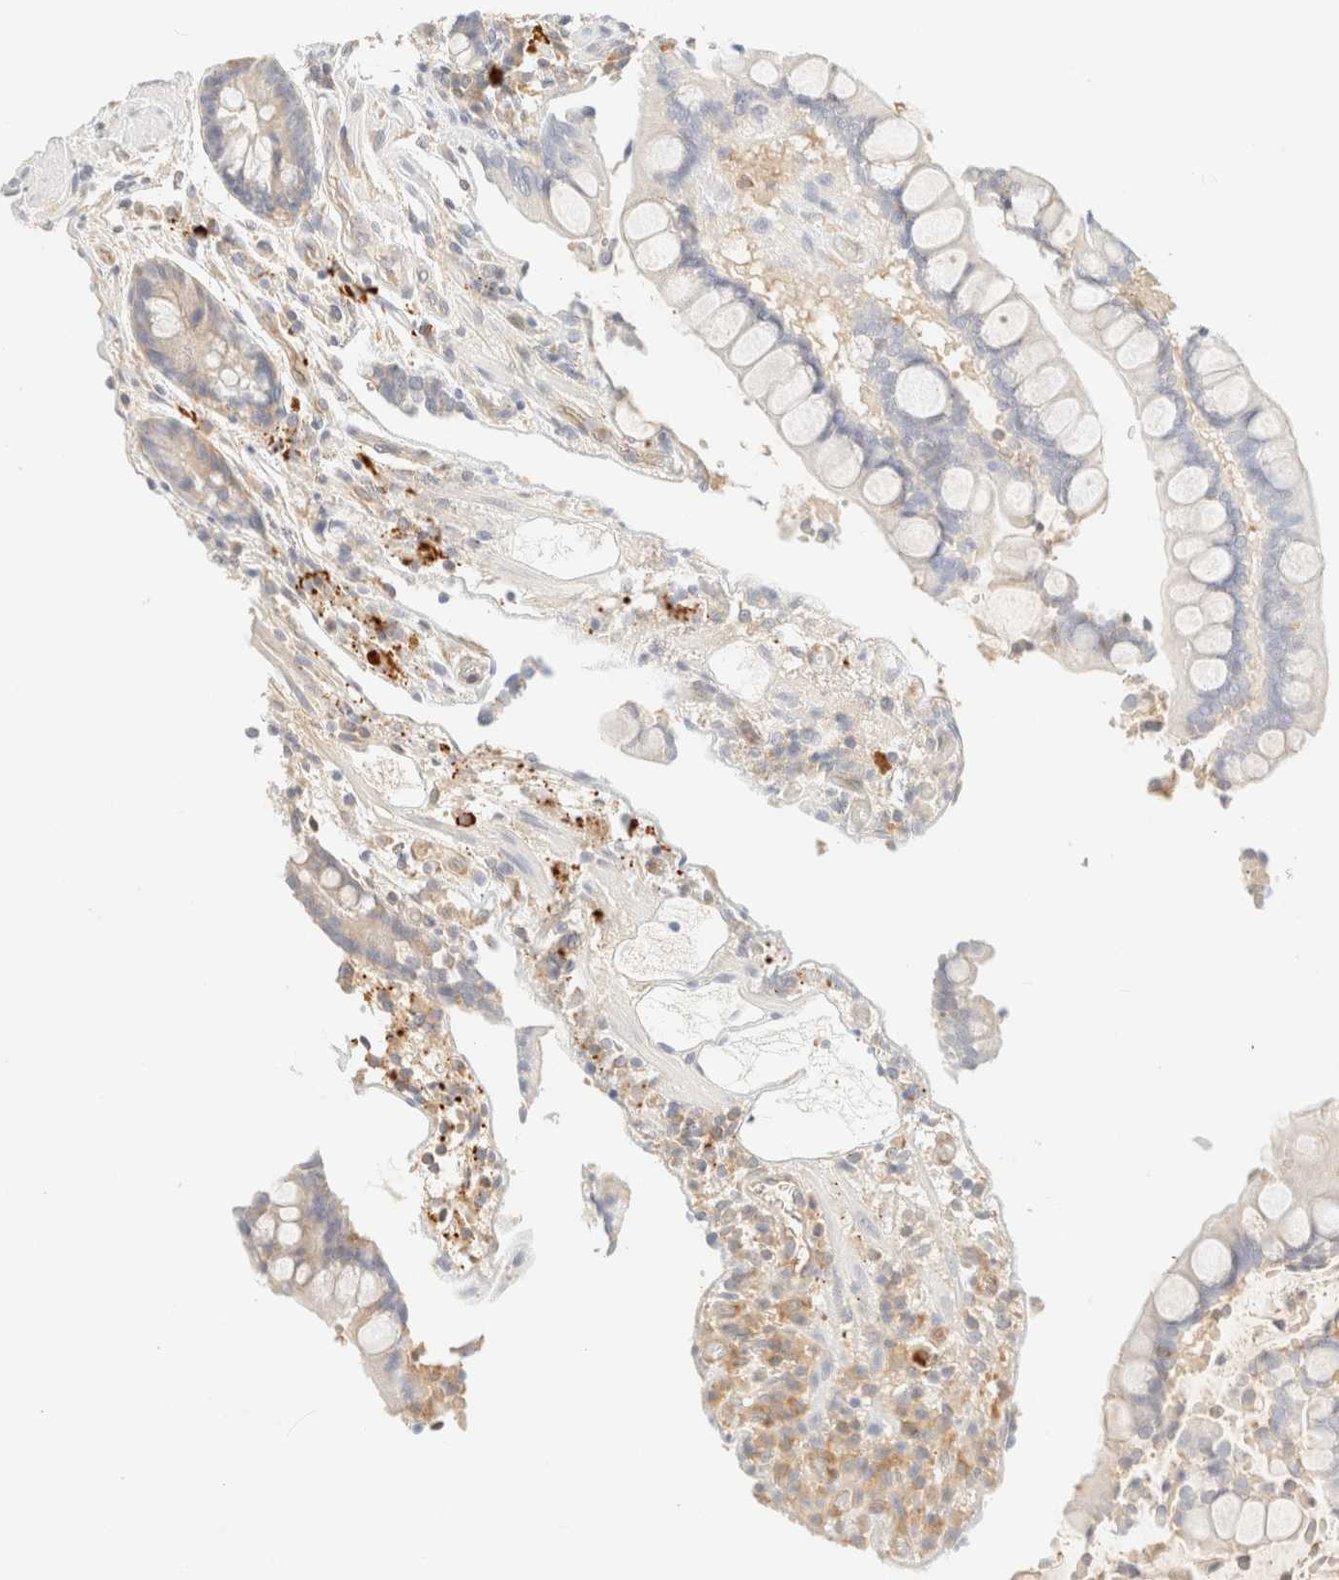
{"staining": {"intensity": "negative", "quantity": "none", "location": "none"}, "tissue": "colon", "cell_type": "Endothelial cells", "image_type": "normal", "snomed": [{"axis": "morphology", "description": "Normal tissue, NOS"}, {"axis": "topography", "description": "Colon"}], "caption": "Immunohistochemistry (IHC) of normal colon exhibits no expression in endothelial cells. (DAB (3,3'-diaminobenzidine) IHC visualized using brightfield microscopy, high magnification).", "gene": "FHOD1", "patient": {"sex": "male", "age": 73}}